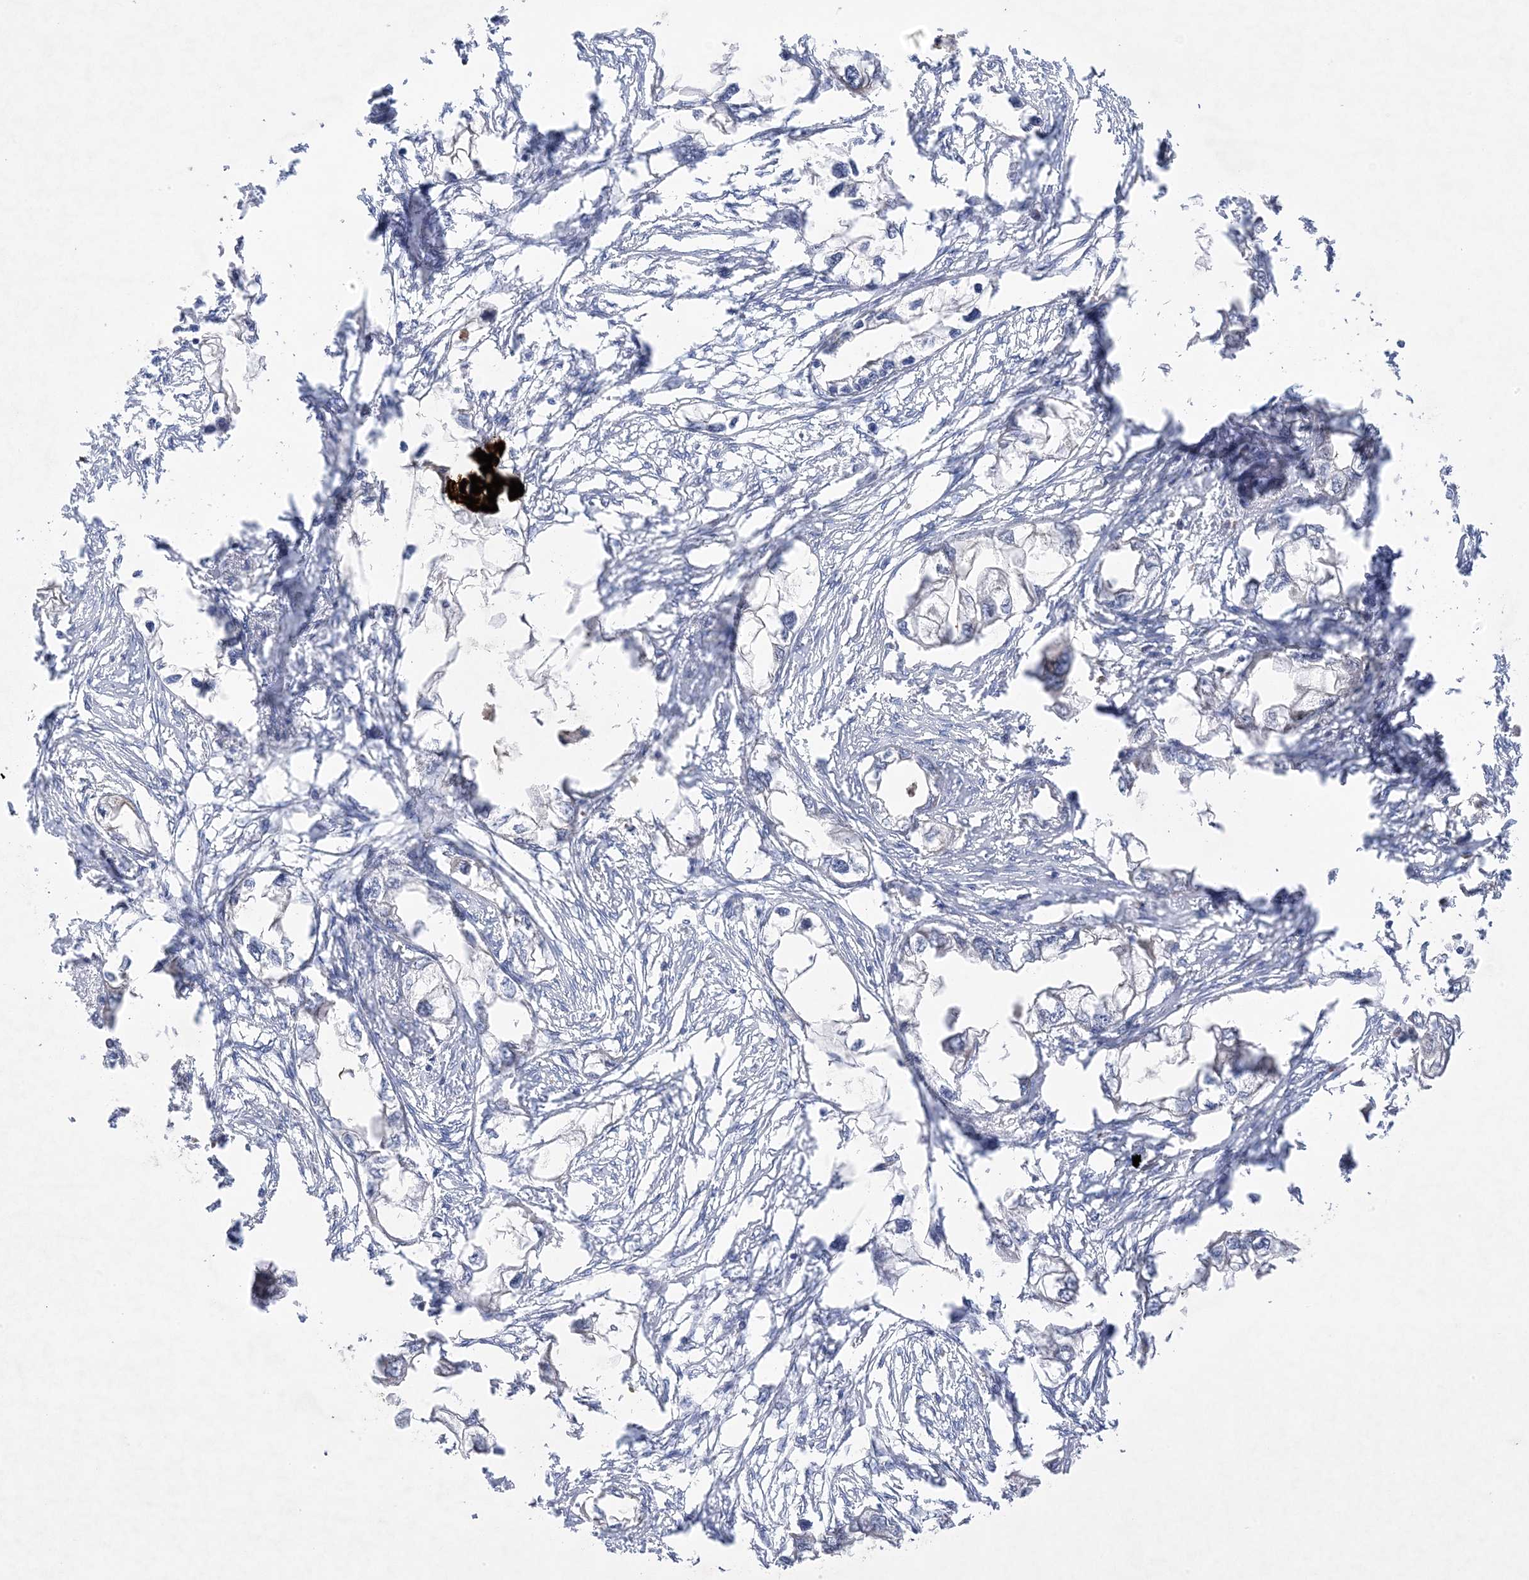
{"staining": {"intensity": "negative", "quantity": "none", "location": "none"}, "tissue": "endometrial cancer", "cell_type": "Tumor cells", "image_type": "cancer", "snomed": [{"axis": "morphology", "description": "Adenocarcinoma, NOS"}, {"axis": "morphology", "description": "Adenocarcinoma, metastatic, NOS"}, {"axis": "topography", "description": "Adipose tissue"}, {"axis": "topography", "description": "Endometrium"}], "caption": "This is an IHC histopathology image of endometrial cancer. There is no positivity in tumor cells.", "gene": "ANAPC1", "patient": {"sex": "female", "age": 67}}